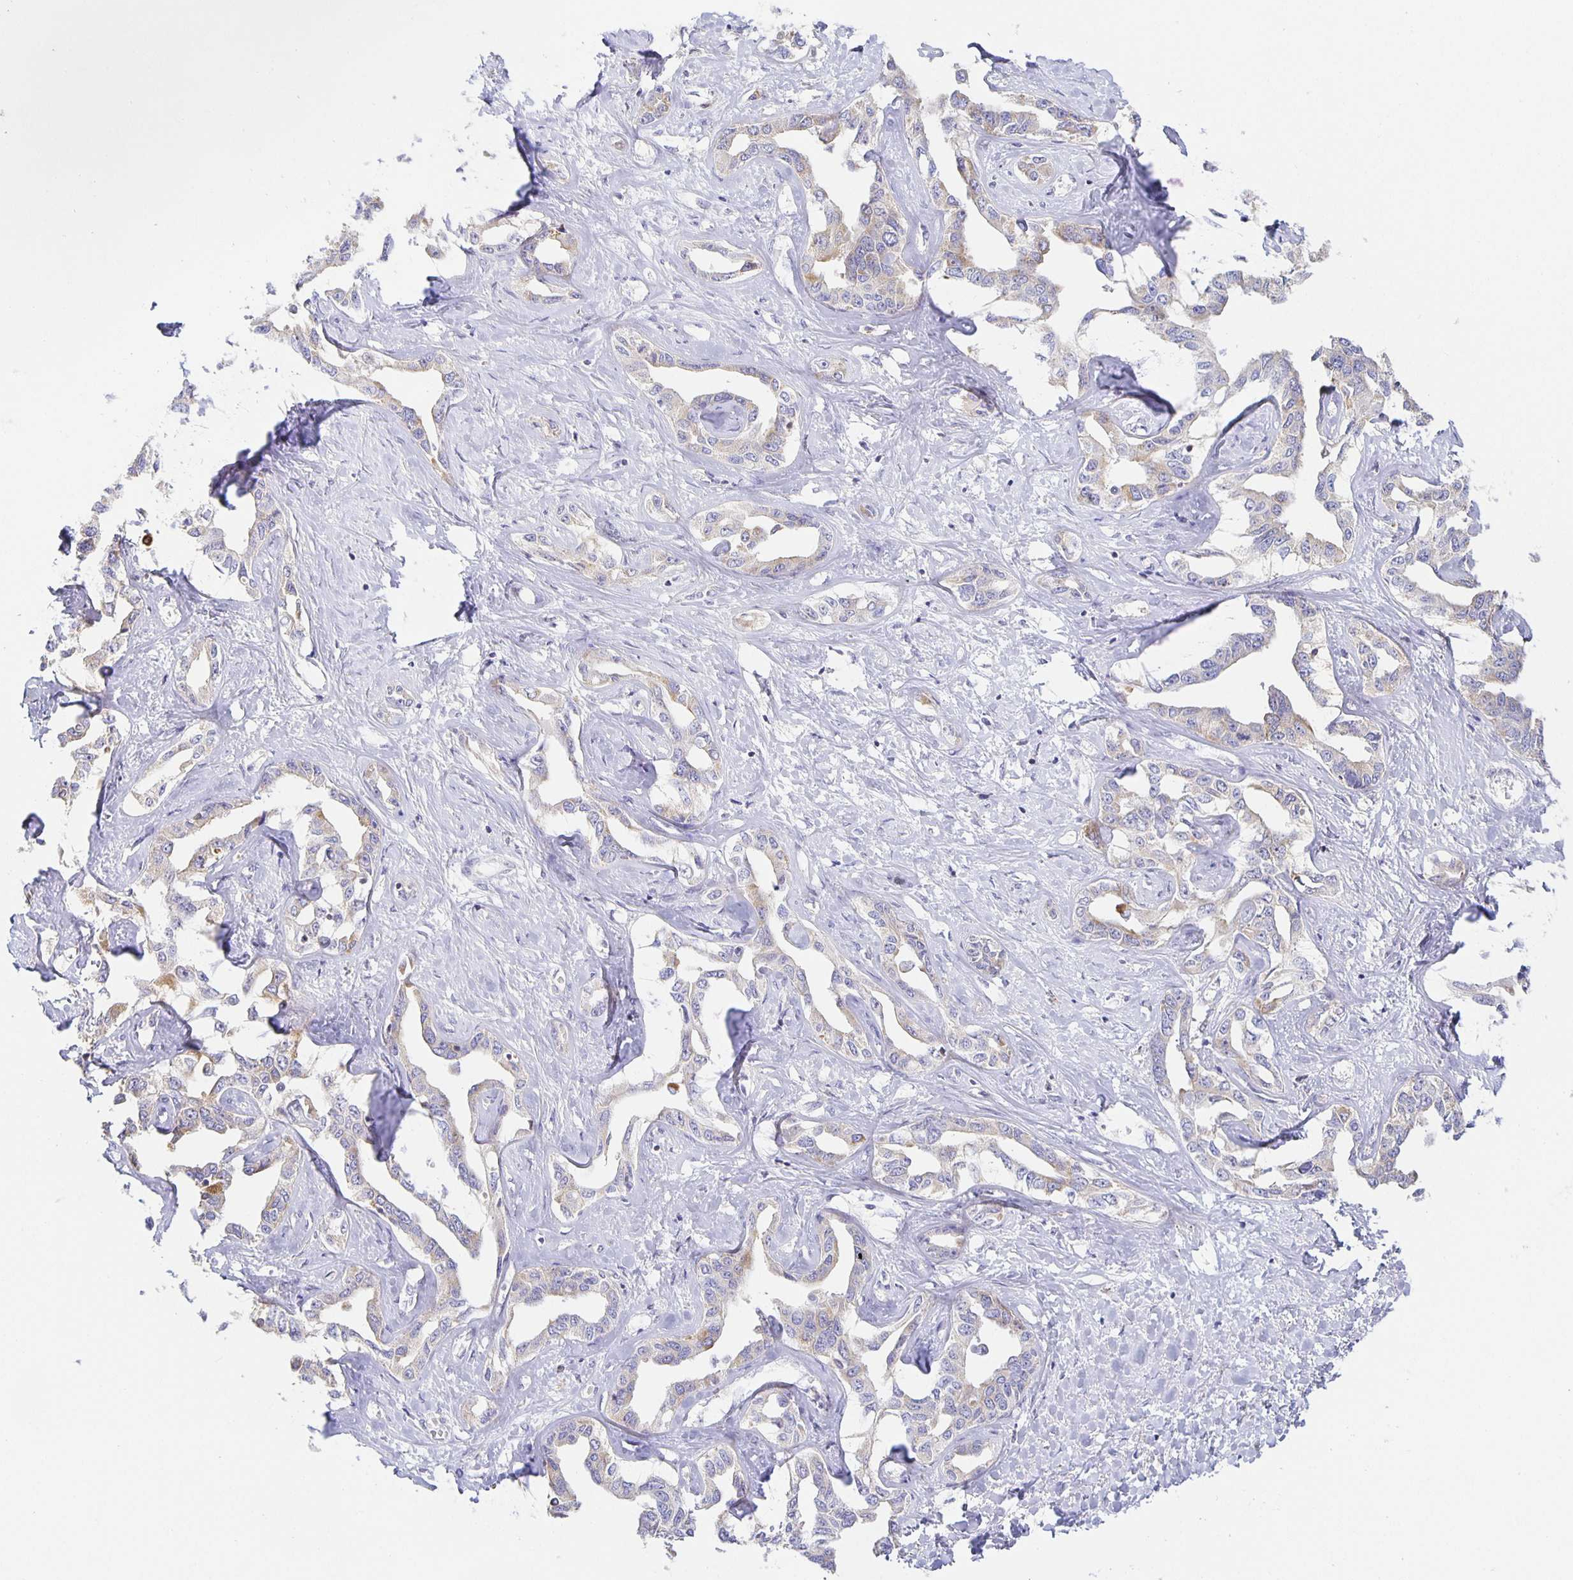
{"staining": {"intensity": "negative", "quantity": "none", "location": "none"}, "tissue": "liver cancer", "cell_type": "Tumor cells", "image_type": "cancer", "snomed": [{"axis": "morphology", "description": "Cholangiocarcinoma"}, {"axis": "topography", "description": "Liver"}], "caption": "Tumor cells show no significant protein staining in liver cancer. Brightfield microscopy of immunohistochemistry stained with DAB (brown) and hematoxylin (blue), captured at high magnification.", "gene": "FLRT3", "patient": {"sex": "male", "age": 59}}